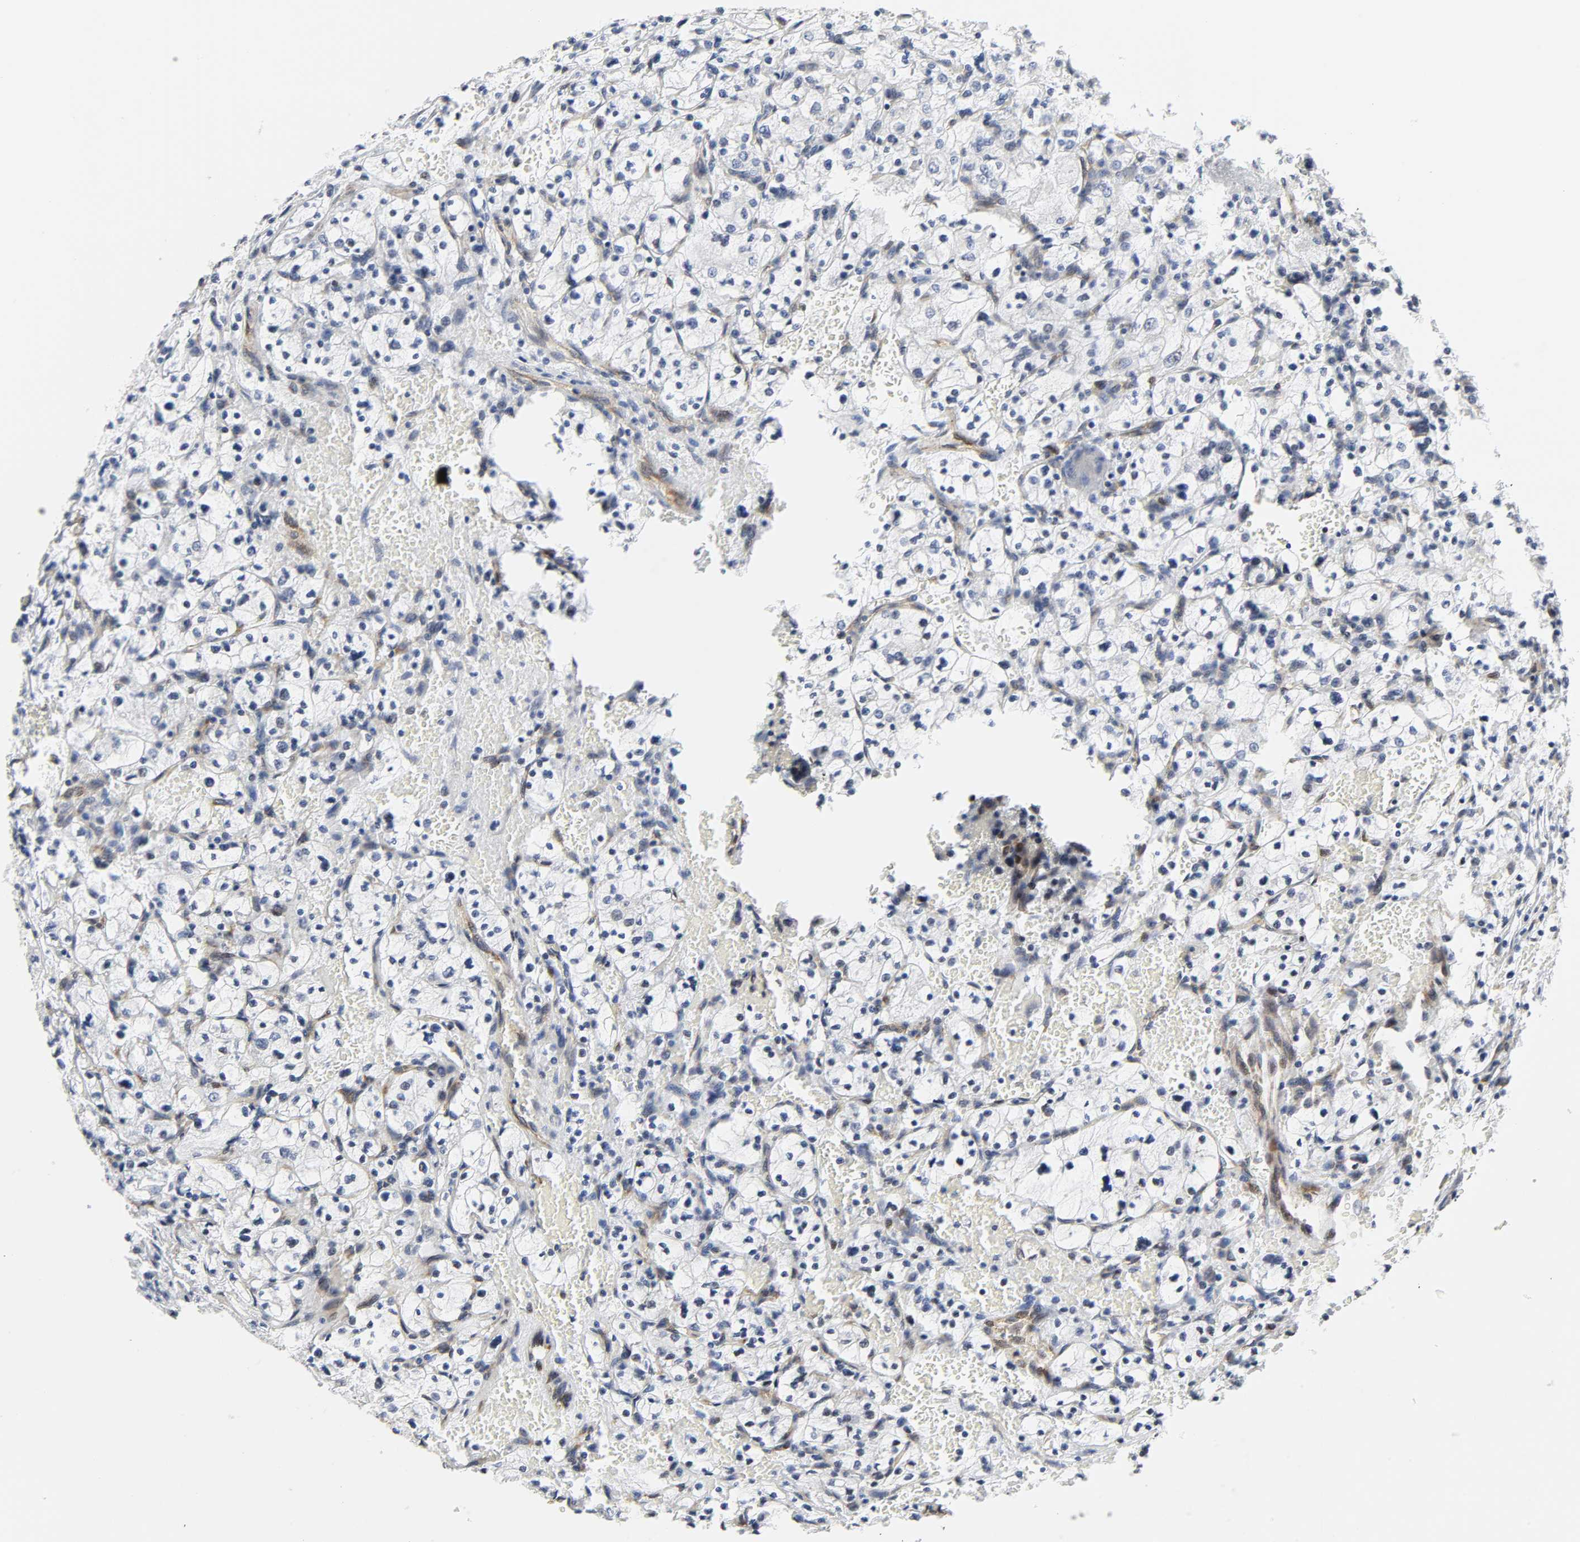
{"staining": {"intensity": "negative", "quantity": "none", "location": "none"}, "tissue": "renal cancer", "cell_type": "Tumor cells", "image_type": "cancer", "snomed": [{"axis": "morphology", "description": "Adenocarcinoma, NOS"}, {"axis": "topography", "description": "Kidney"}], "caption": "Immunohistochemical staining of human renal adenocarcinoma displays no significant staining in tumor cells.", "gene": "DOCK1", "patient": {"sex": "female", "age": 83}}